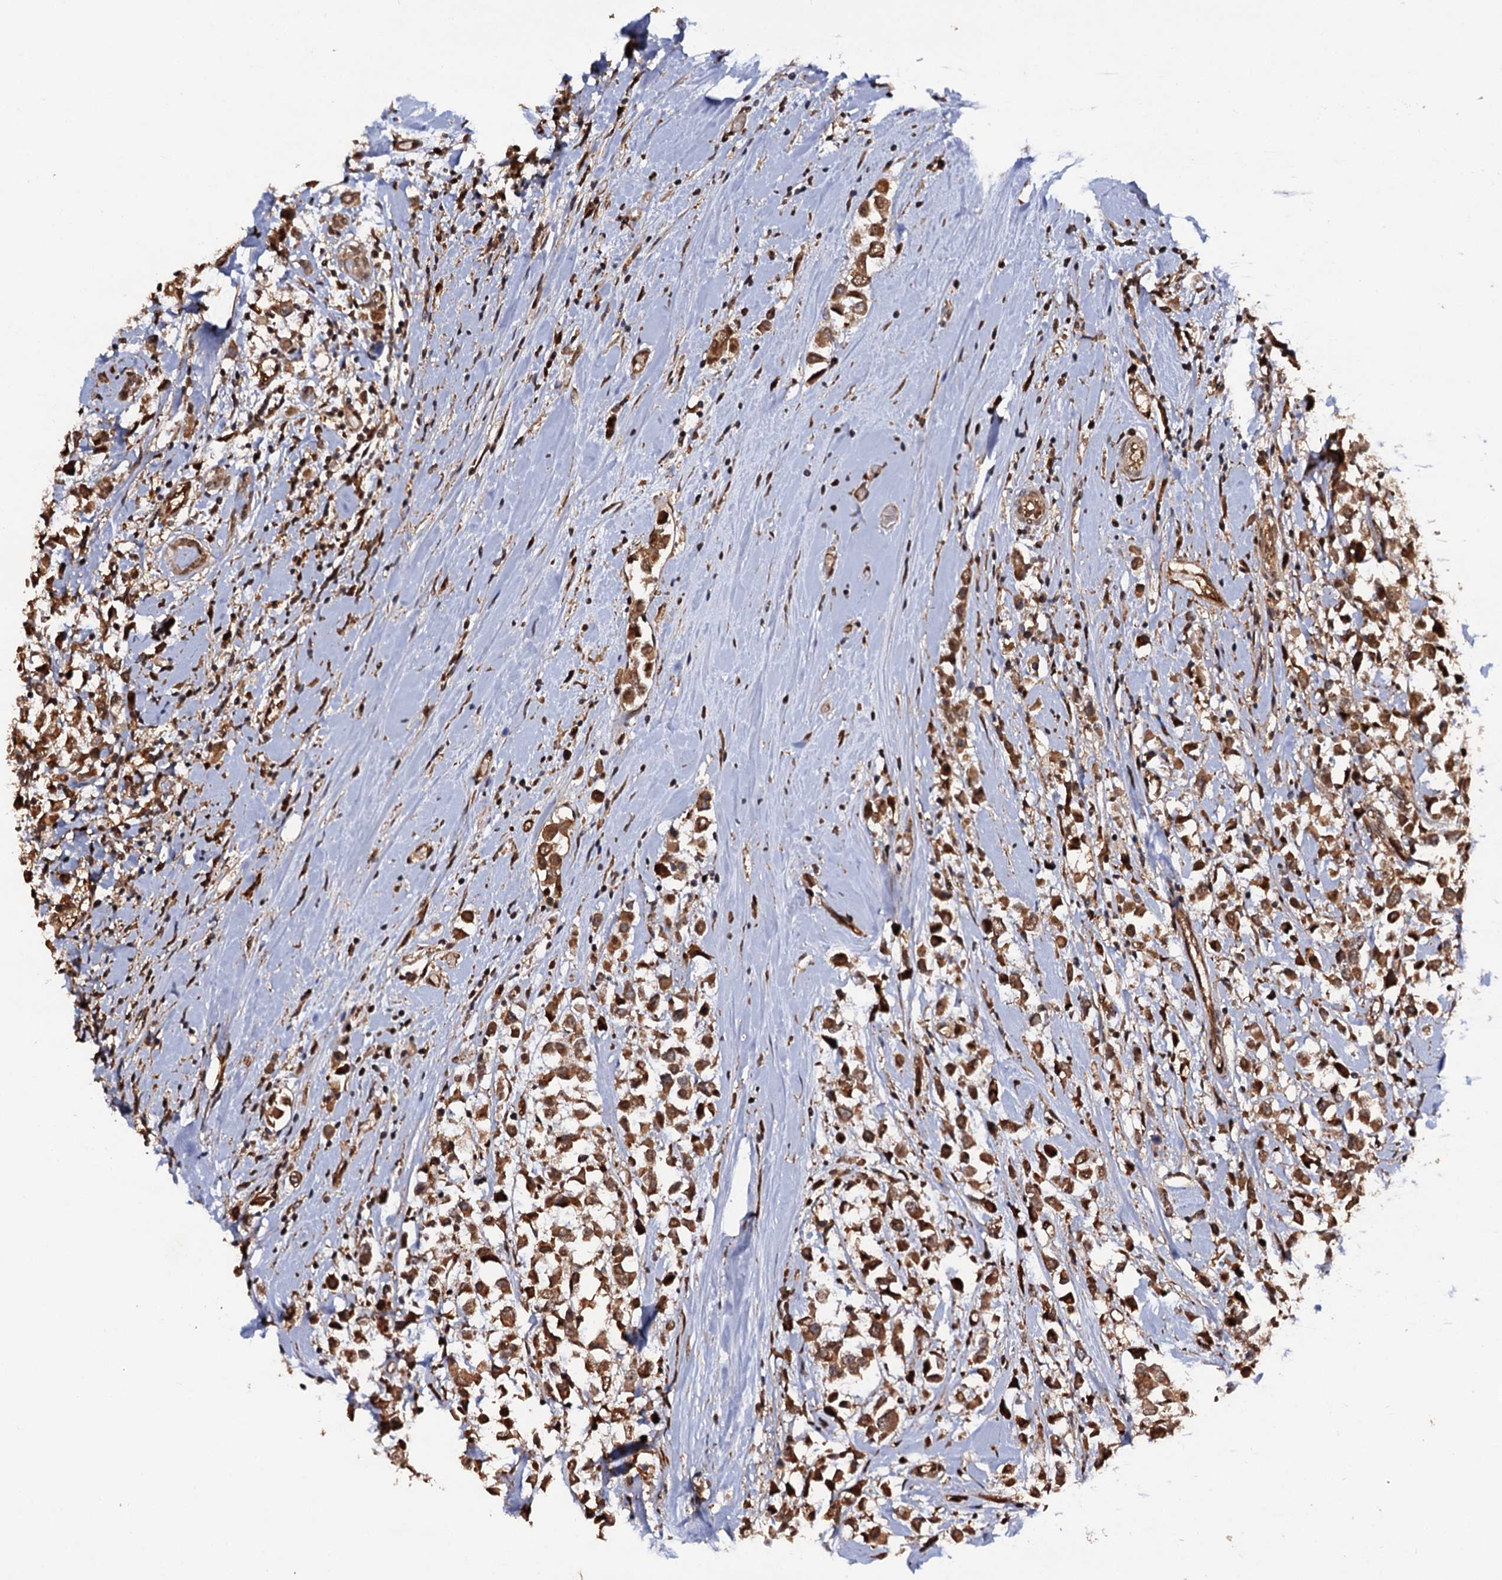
{"staining": {"intensity": "moderate", "quantity": ">75%", "location": "cytoplasmic/membranous"}, "tissue": "breast cancer", "cell_type": "Tumor cells", "image_type": "cancer", "snomed": [{"axis": "morphology", "description": "Duct carcinoma"}, {"axis": "topography", "description": "Breast"}], "caption": "Human breast cancer (invasive ductal carcinoma) stained for a protein (brown) demonstrates moderate cytoplasmic/membranous positive staining in approximately >75% of tumor cells.", "gene": "CDC23", "patient": {"sex": "female", "age": 61}}